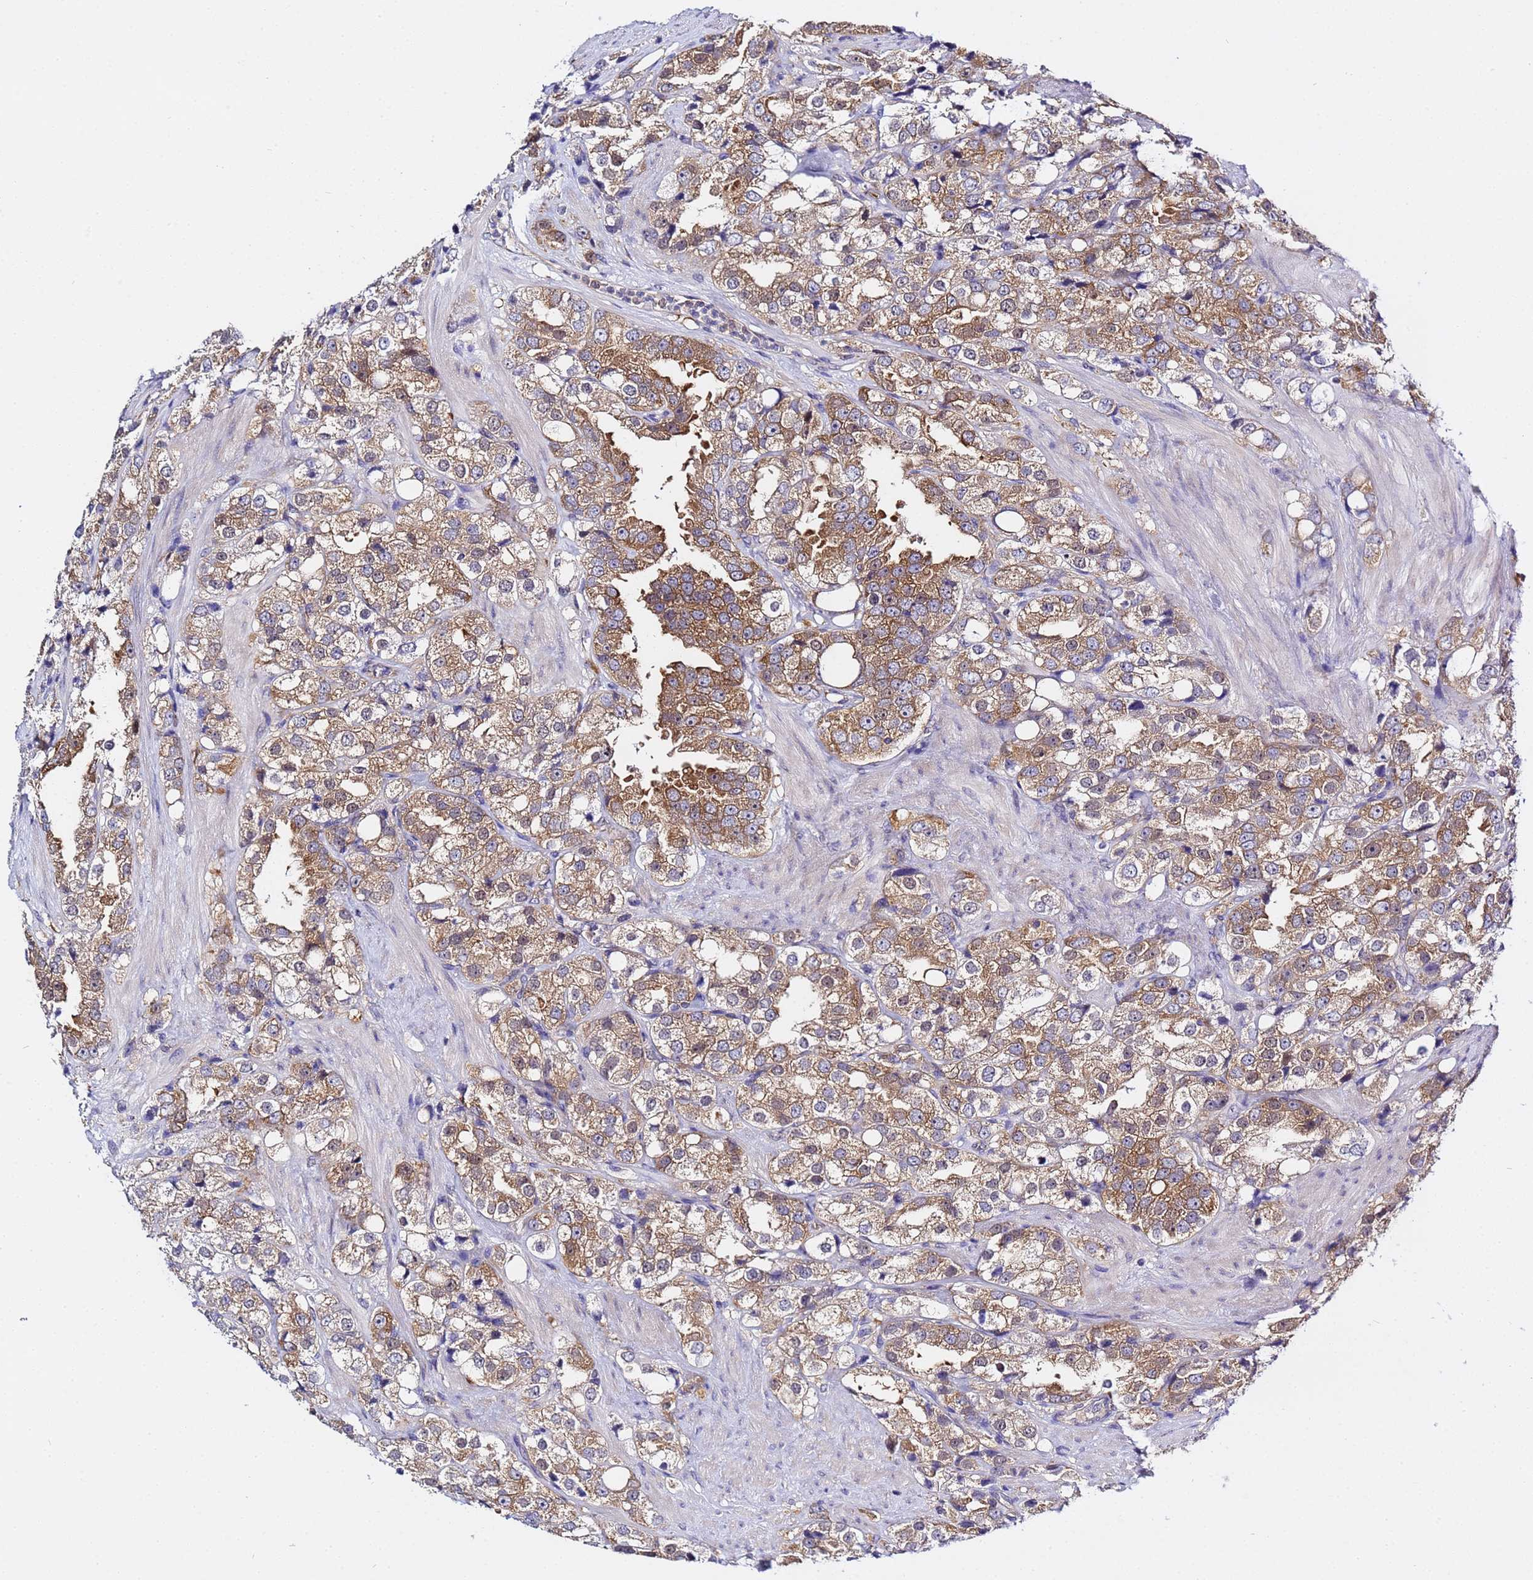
{"staining": {"intensity": "moderate", "quantity": ">75%", "location": "cytoplasmic/membranous"}, "tissue": "prostate cancer", "cell_type": "Tumor cells", "image_type": "cancer", "snomed": [{"axis": "morphology", "description": "Adenocarcinoma, NOS"}, {"axis": "topography", "description": "Prostate"}], "caption": "Adenocarcinoma (prostate) stained with a brown dye exhibits moderate cytoplasmic/membranous positive expression in about >75% of tumor cells.", "gene": "LENG1", "patient": {"sex": "male", "age": 79}}